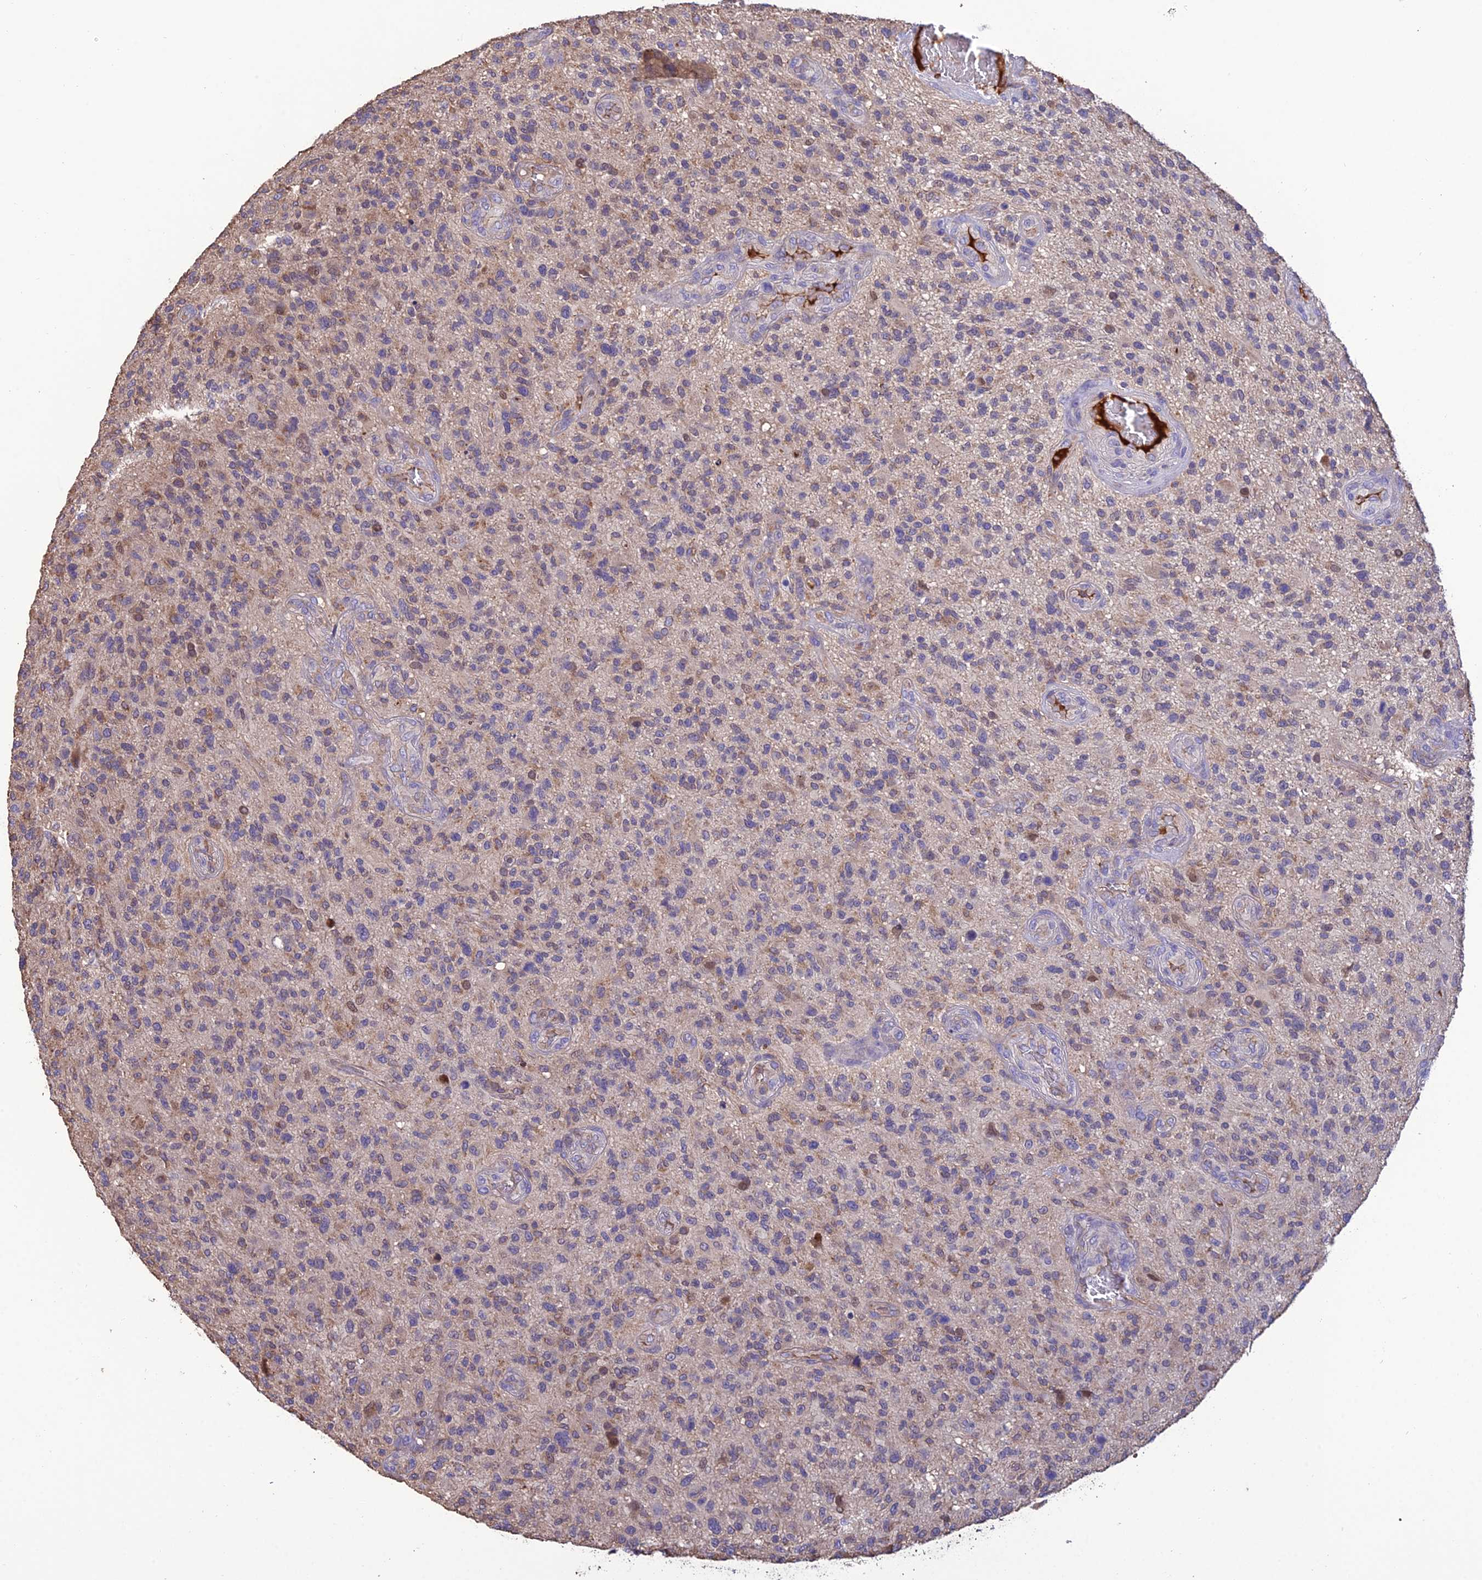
{"staining": {"intensity": "weak", "quantity": "<25%", "location": "cytoplasmic/membranous"}, "tissue": "glioma", "cell_type": "Tumor cells", "image_type": "cancer", "snomed": [{"axis": "morphology", "description": "Glioma, malignant, High grade"}, {"axis": "topography", "description": "Brain"}], "caption": "This is a image of immunohistochemistry staining of malignant glioma (high-grade), which shows no expression in tumor cells.", "gene": "MIOS", "patient": {"sex": "male", "age": 47}}